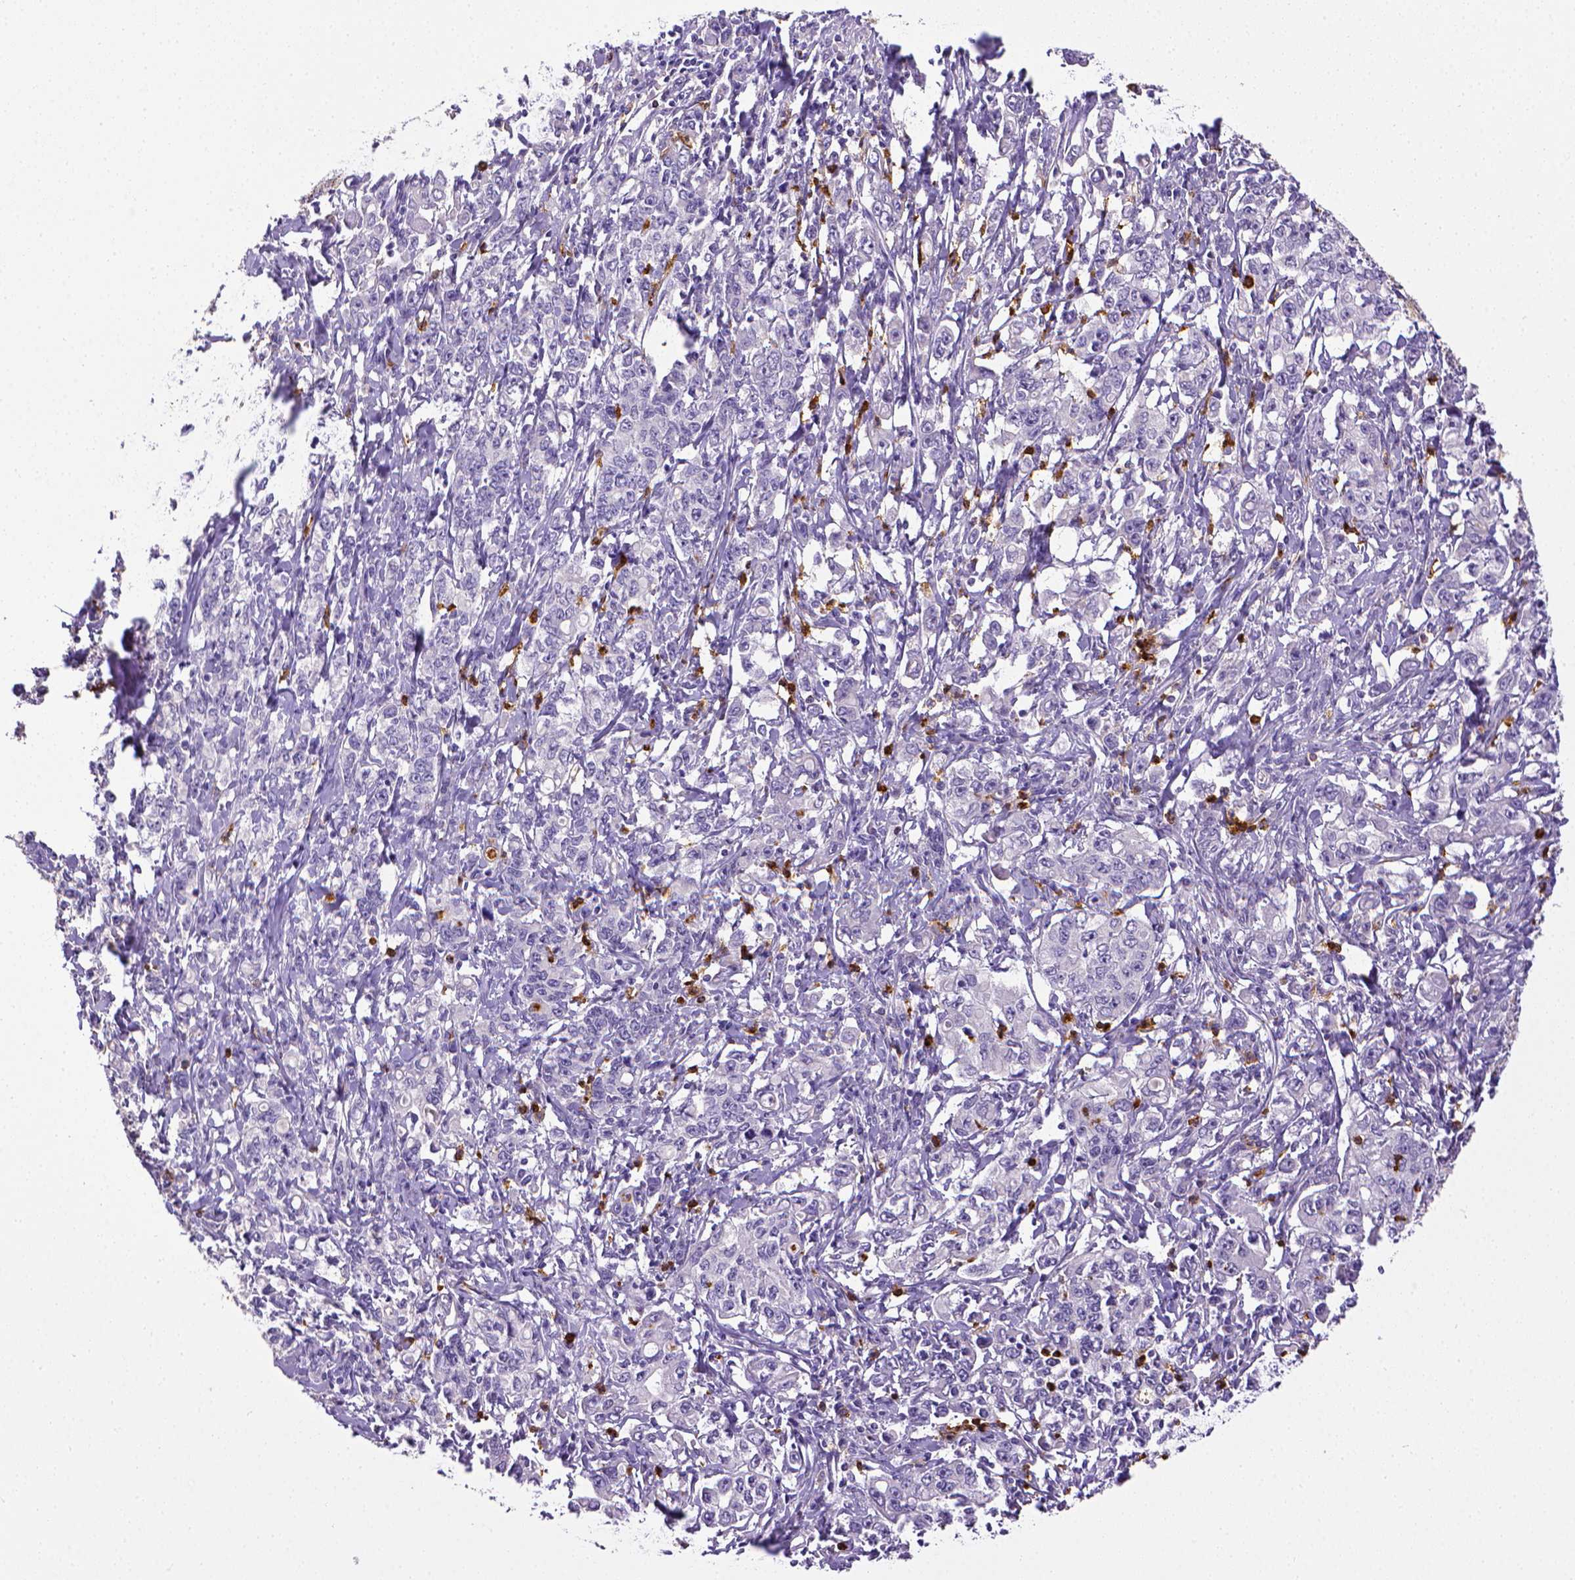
{"staining": {"intensity": "negative", "quantity": "none", "location": "none"}, "tissue": "stomach cancer", "cell_type": "Tumor cells", "image_type": "cancer", "snomed": [{"axis": "morphology", "description": "Adenocarcinoma, NOS"}, {"axis": "topography", "description": "Stomach, lower"}], "caption": "The immunohistochemistry photomicrograph has no significant staining in tumor cells of stomach cancer tissue. (DAB immunohistochemistry (IHC) visualized using brightfield microscopy, high magnification).", "gene": "ITGAM", "patient": {"sex": "female", "age": 72}}